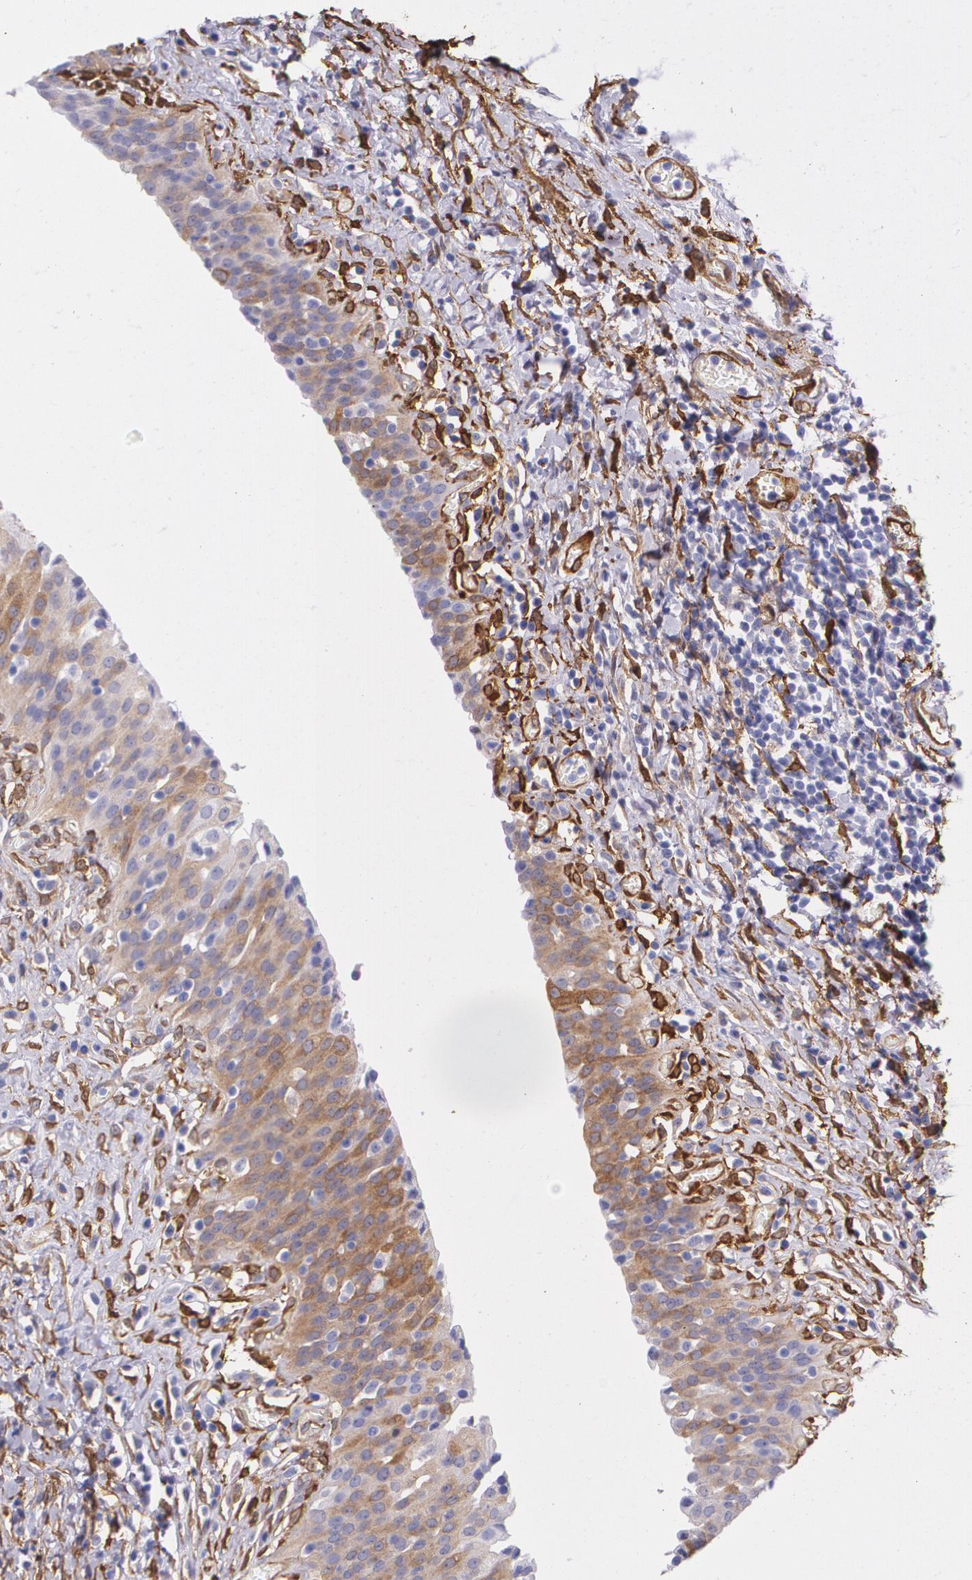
{"staining": {"intensity": "moderate", "quantity": "25%-75%", "location": "cytoplasmic/membranous"}, "tissue": "urinary bladder", "cell_type": "Urothelial cells", "image_type": "normal", "snomed": [{"axis": "morphology", "description": "Normal tissue, NOS"}, {"axis": "topography", "description": "Urinary bladder"}], "caption": "The histopathology image shows a brown stain indicating the presence of a protein in the cytoplasmic/membranous of urothelial cells in urinary bladder.", "gene": "MMP2", "patient": {"sex": "male", "age": 51}}